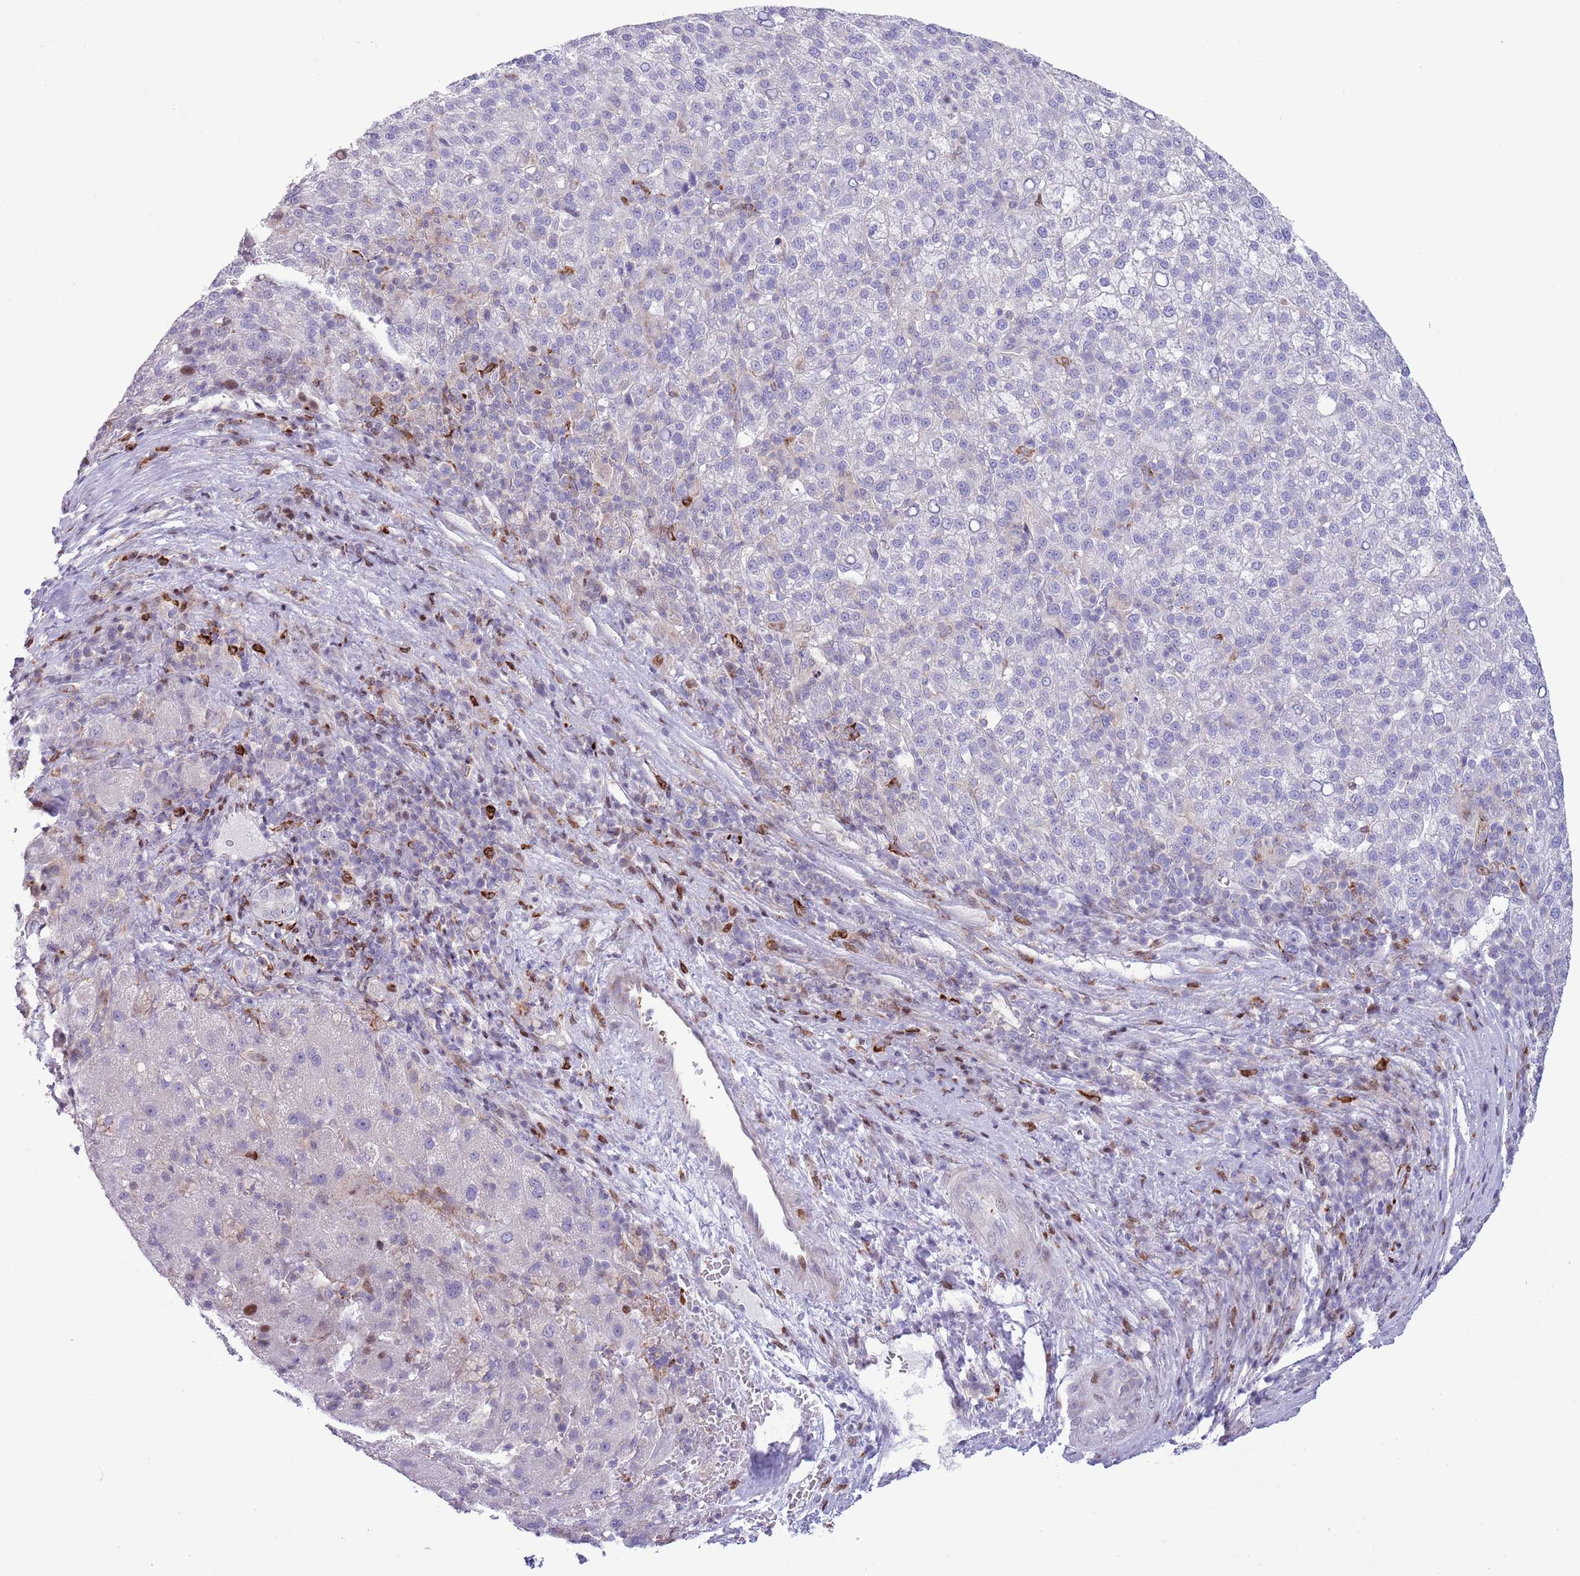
{"staining": {"intensity": "negative", "quantity": "none", "location": "none"}, "tissue": "liver cancer", "cell_type": "Tumor cells", "image_type": "cancer", "snomed": [{"axis": "morphology", "description": "Carcinoma, Hepatocellular, NOS"}, {"axis": "topography", "description": "Liver"}], "caption": "Tumor cells are negative for brown protein staining in liver cancer.", "gene": "ANO8", "patient": {"sex": "female", "age": 58}}